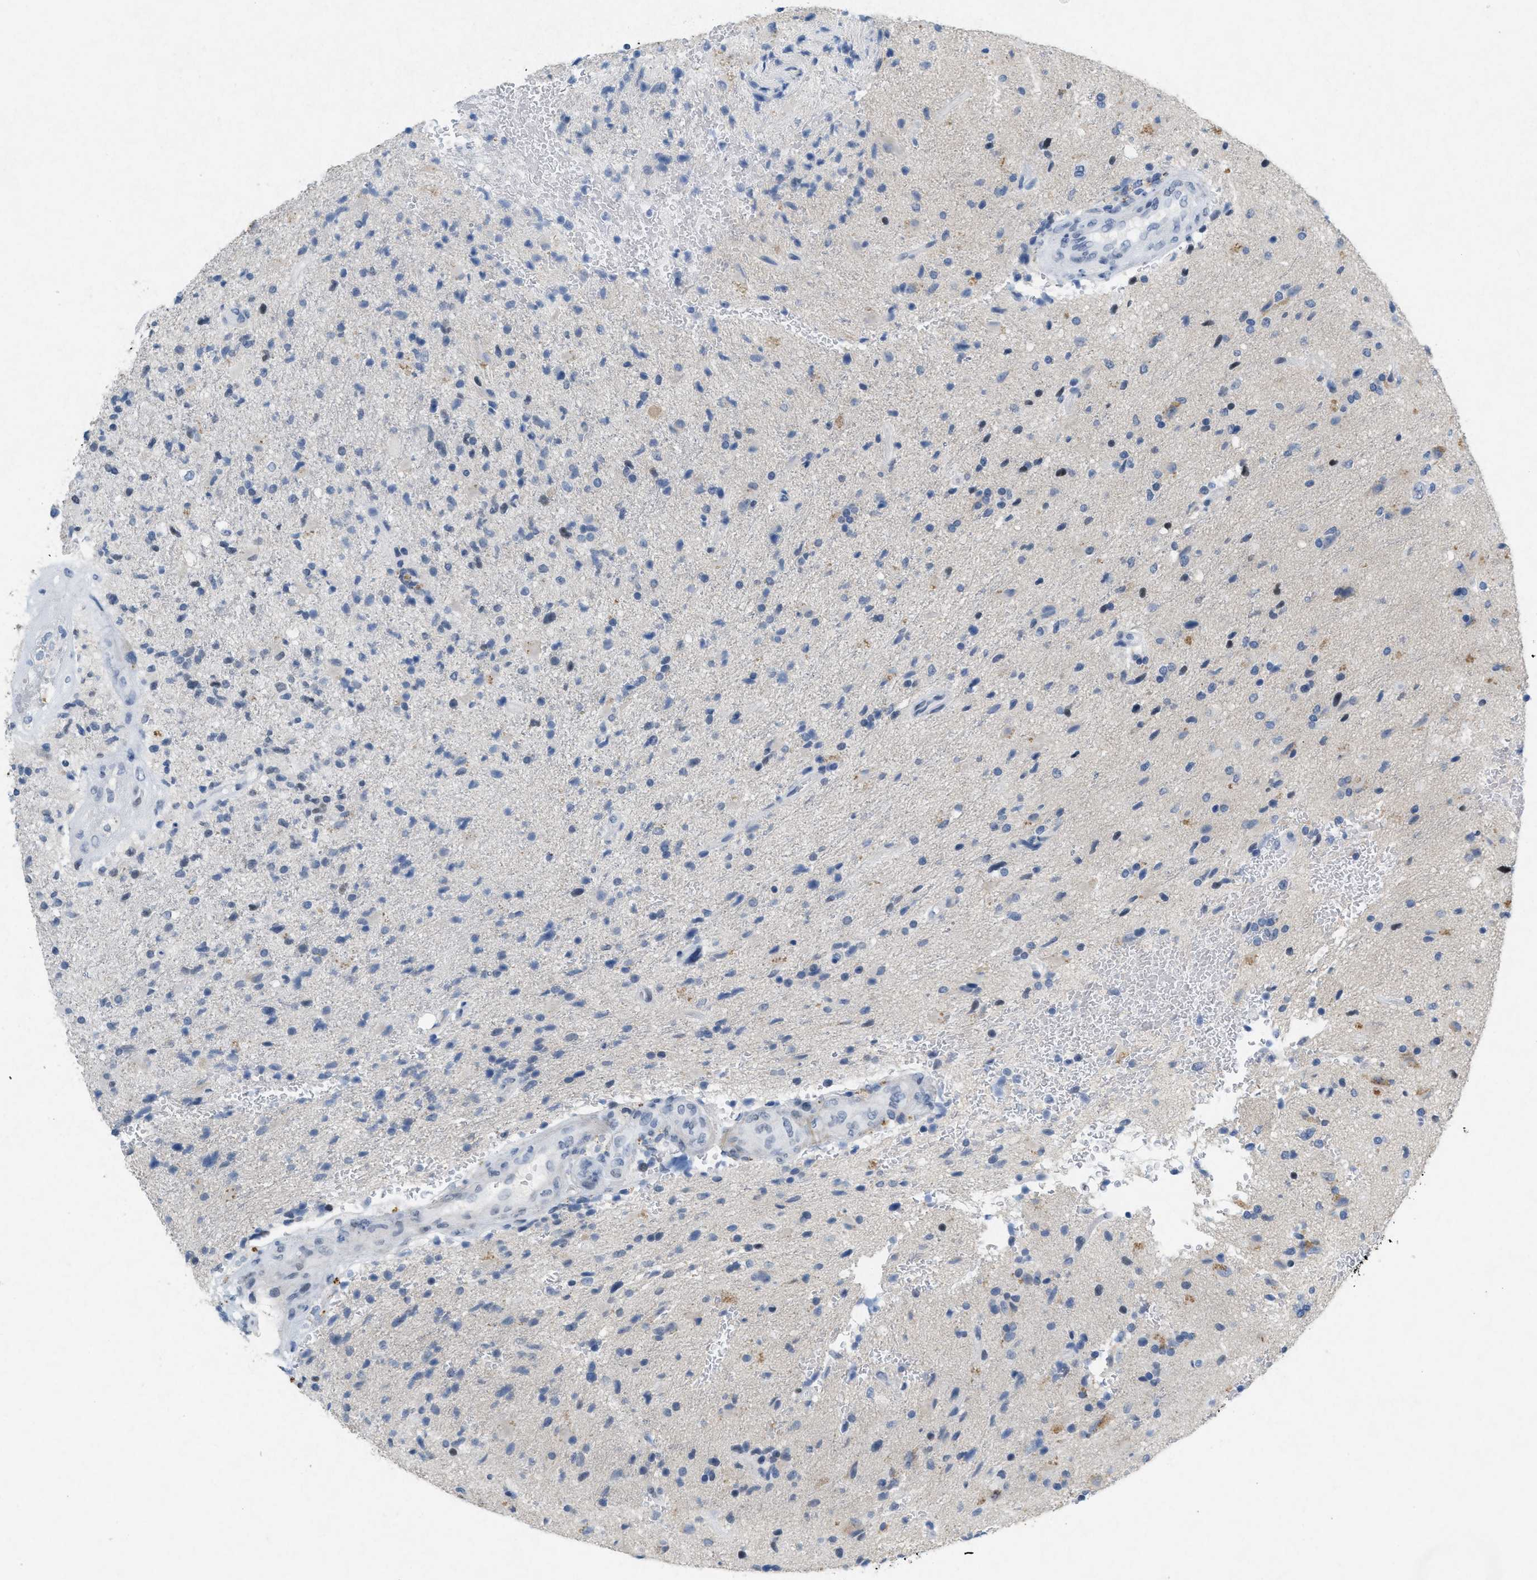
{"staining": {"intensity": "negative", "quantity": "none", "location": "none"}, "tissue": "glioma", "cell_type": "Tumor cells", "image_type": "cancer", "snomed": [{"axis": "morphology", "description": "Glioma, malignant, High grade"}, {"axis": "topography", "description": "Brain"}], "caption": "Tumor cells are negative for protein expression in human glioma.", "gene": "TASOR", "patient": {"sex": "male", "age": 72}}